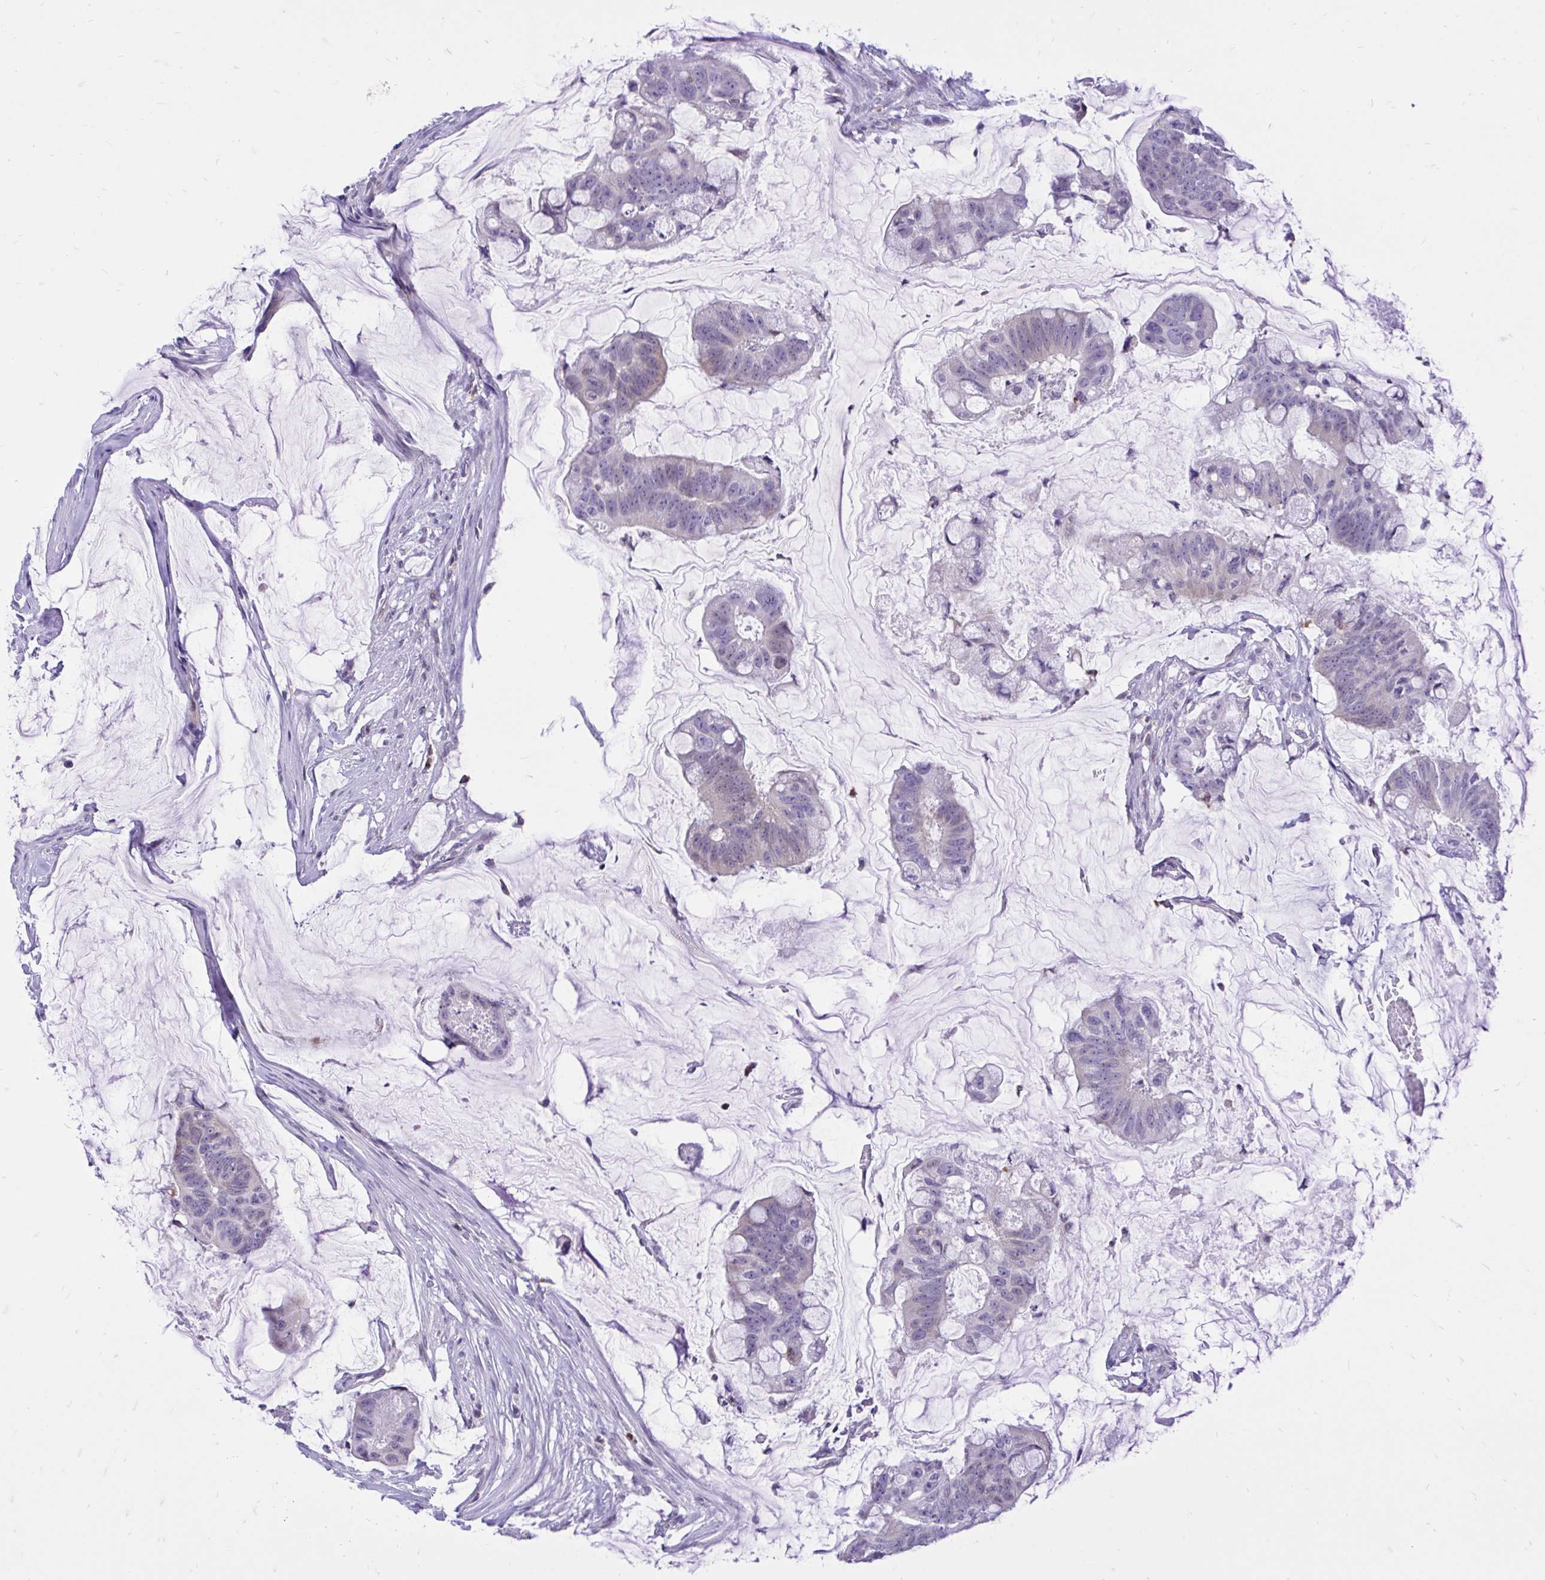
{"staining": {"intensity": "weak", "quantity": "<25%", "location": "nuclear"}, "tissue": "colorectal cancer", "cell_type": "Tumor cells", "image_type": "cancer", "snomed": [{"axis": "morphology", "description": "Adenocarcinoma, NOS"}, {"axis": "topography", "description": "Colon"}], "caption": "There is no significant expression in tumor cells of adenocarcinoma (colorectal). (Immunohistochemistry (ihc), brightfield microscopy, high magnification).", "gene": "CXCL8", "patient": {"sex": "male", "age": 62}}